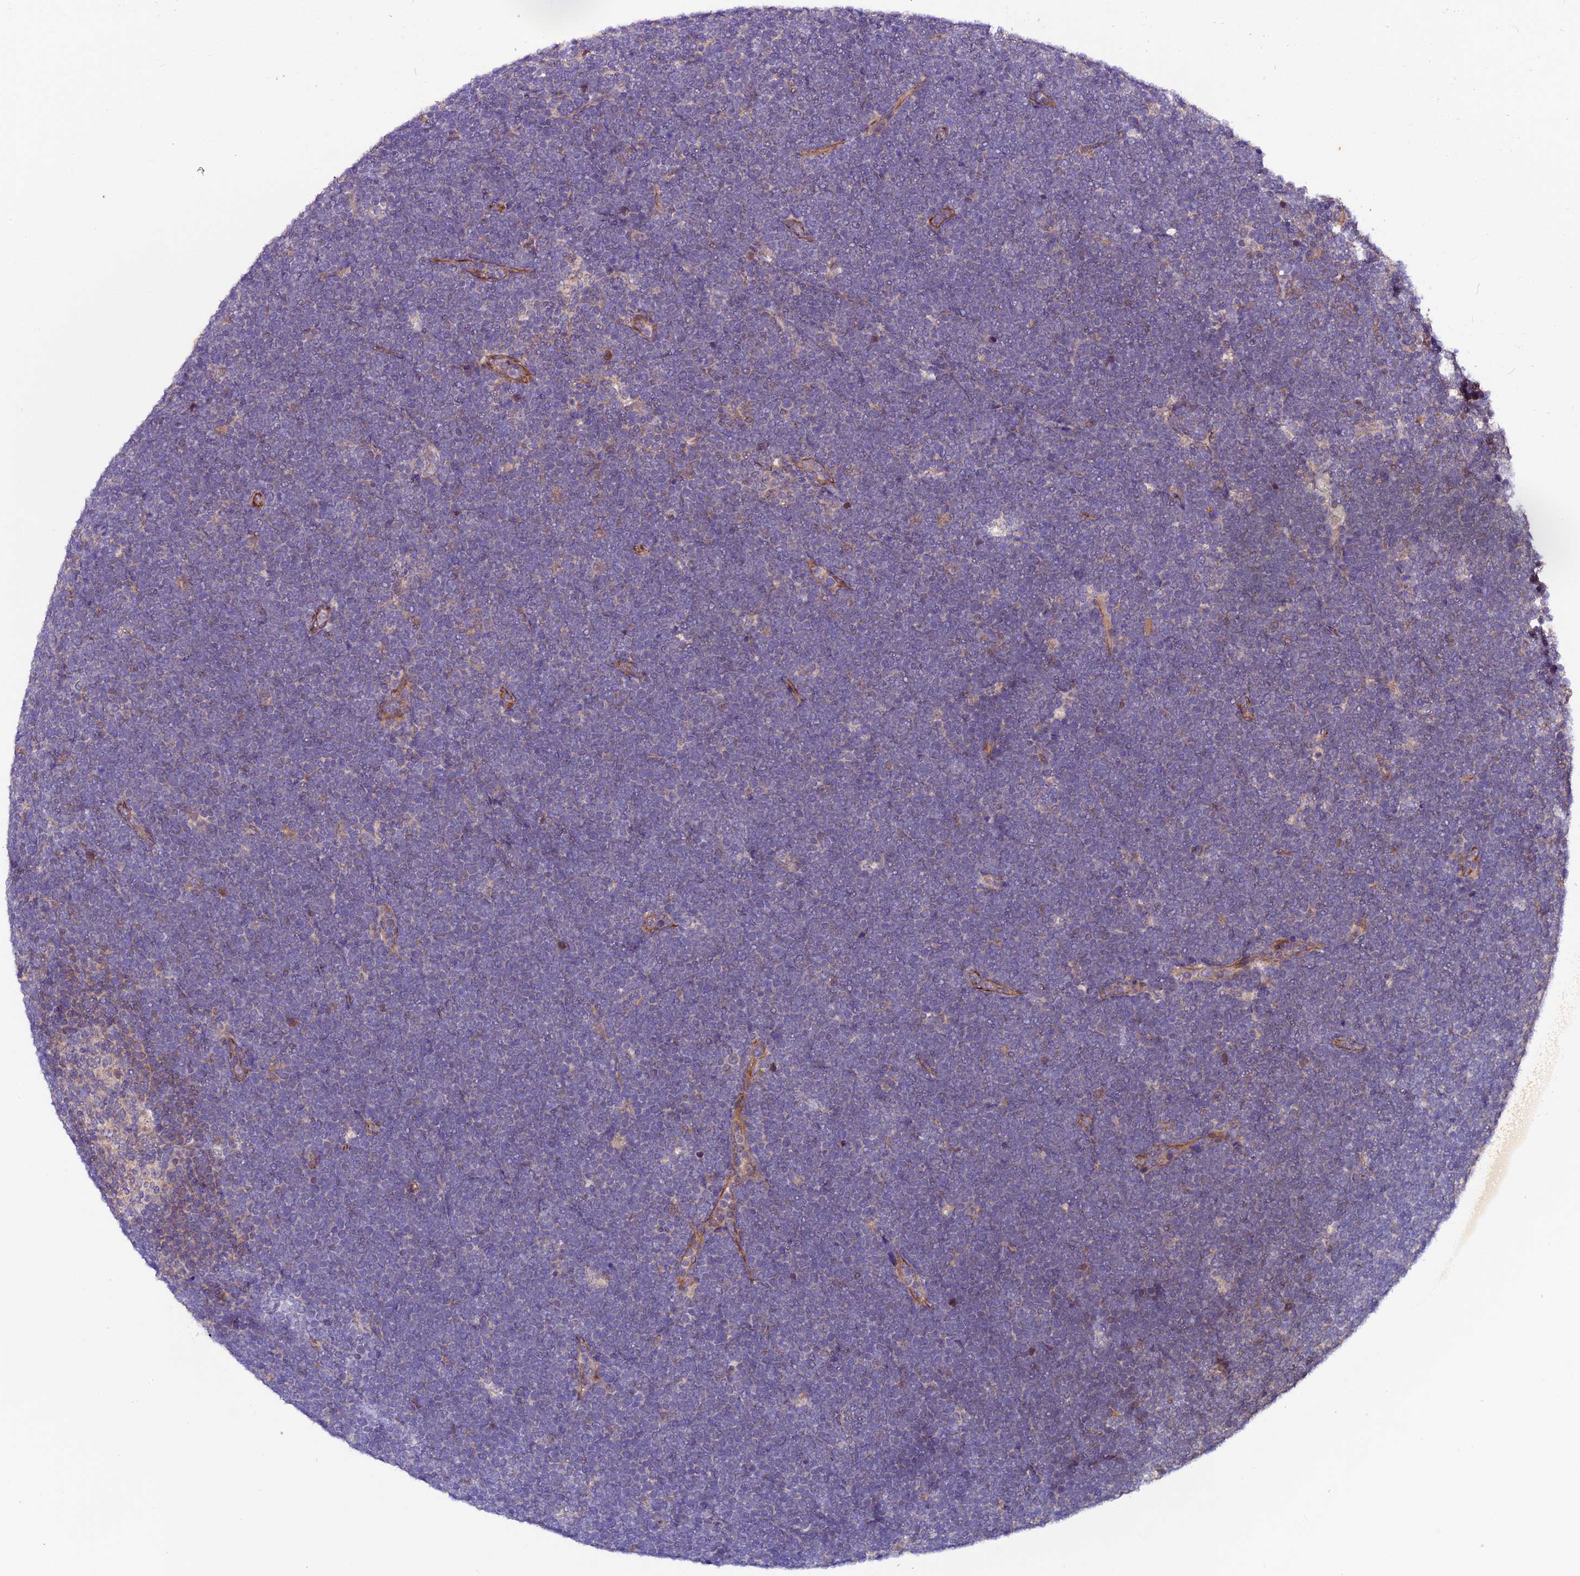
{"staining": {"intensity": "negative", "quantity": "none", "location": "none"}, "tissue": "lymphoma", "cell_type": "Tumor cells", "image_type": "cancer", "snomed": [{"axis": "morphology", "description": "Malignant lymphoma, non-Hodgkin's type, High grade"}, {"axis": "topography", "description": "Lymph node"}], "caption": "This is an immunohistochemistry (IHC) image of lymphoma. There is no expression in tumor cells.", "gene": "RINL", "patient": {"sex": "male", "age": 13}}